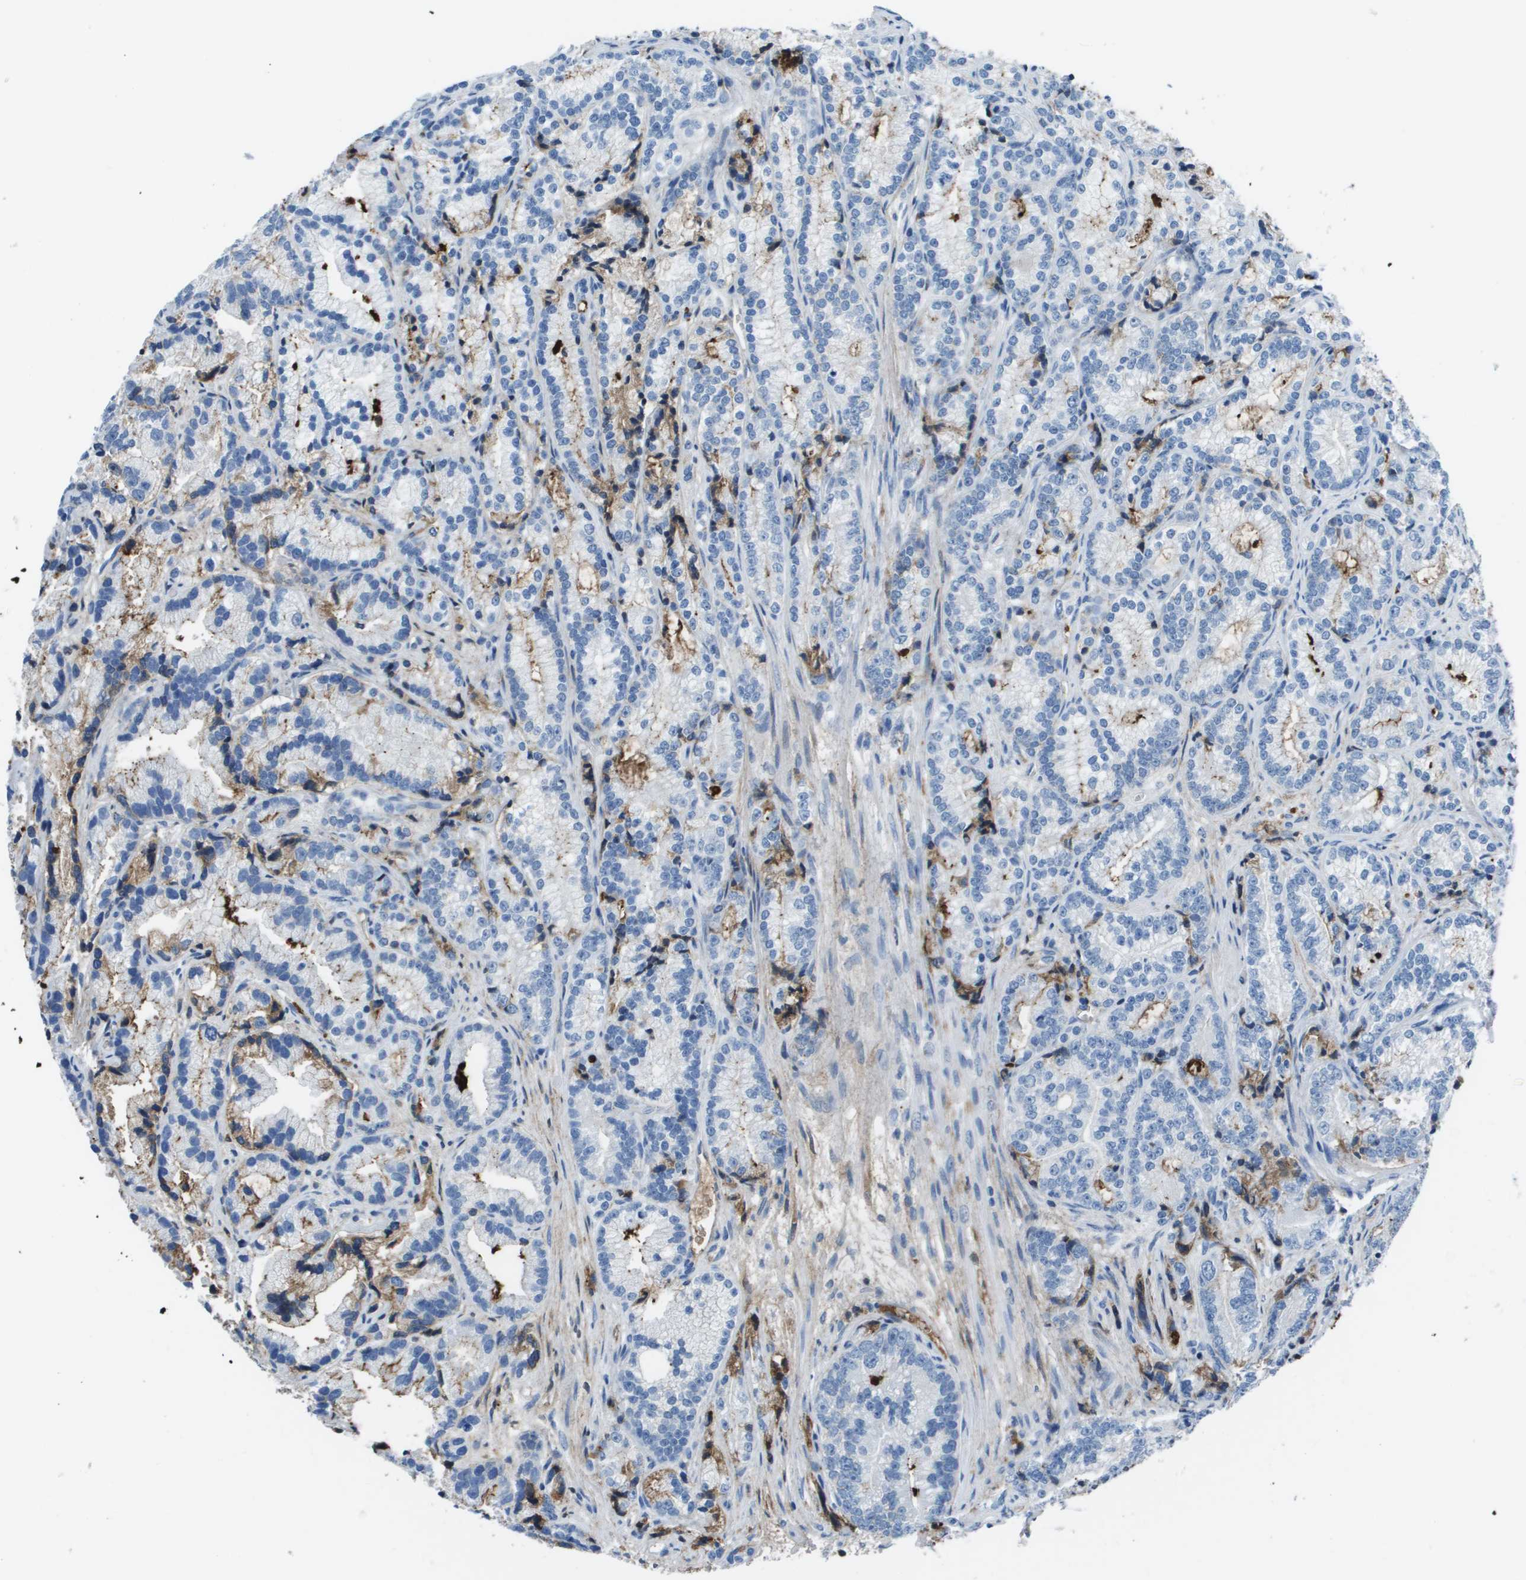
{"staining": {"intensity": "strong", "quantity": "<25%", "location": "cytoplasmic/membranous"}, "tissue": "prostate cancer", "cell_type": "Tumor cells", "image_type": "cancer", "snomed": [{"axis": "morphology", "description": "Adenocarcinoma, Low grade"}, {"axis": "topography", "description": "Prostate"}], "caption": "Tumor cells show medium levels of strong cytoplasmic/membranous expression in approximately <25% of cells in low-grade adenocarcinoma (prostate). (Brightfield microscopy of DAB IHC at high magnification).", "gene": "VTN", "patient": {"sex": "male", "age": 89}}